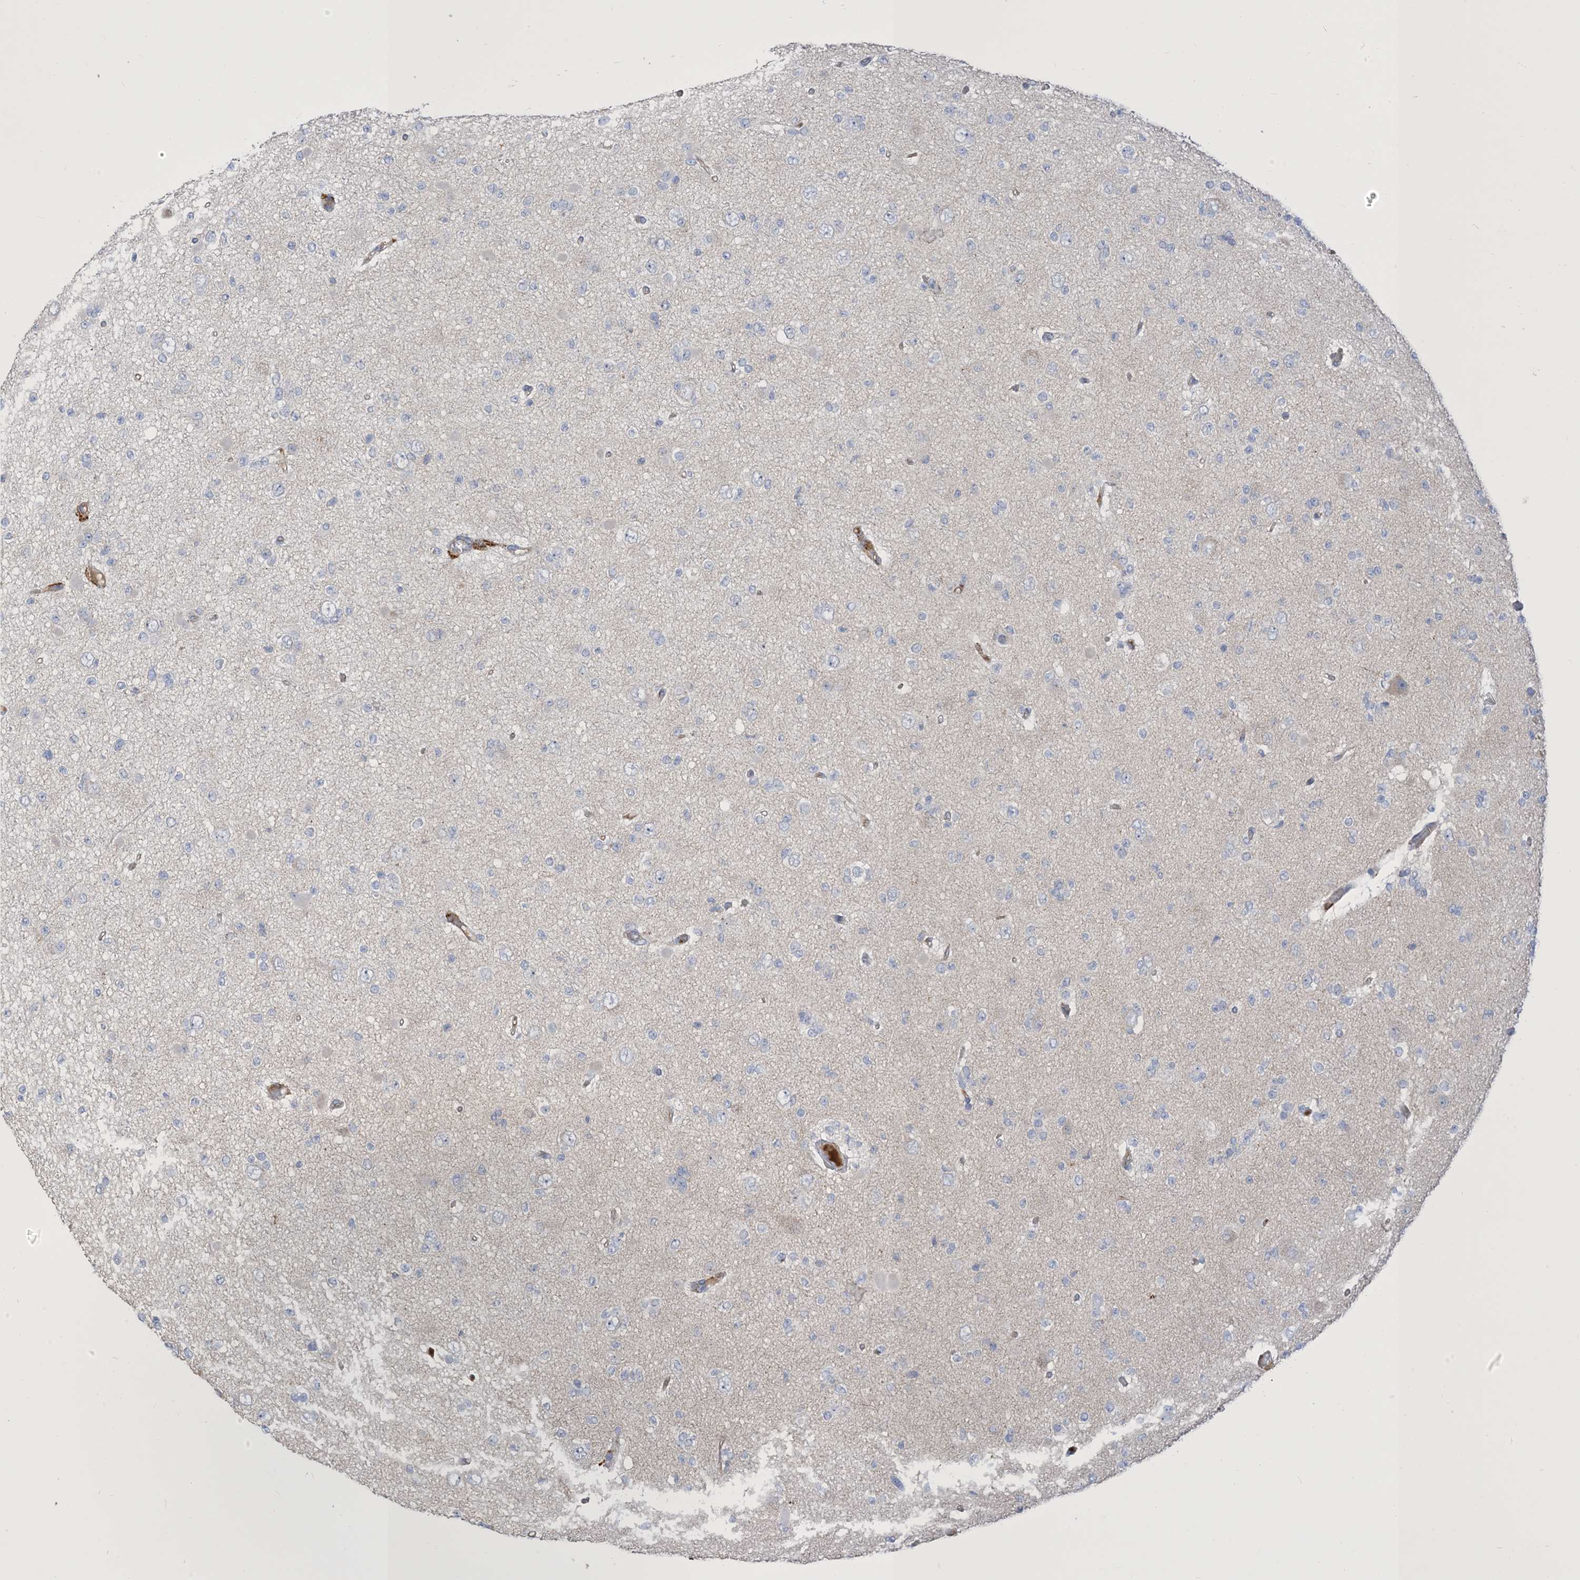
{"staining": {"intensity": "negative", "quantity": "none", "location": "none"}, "tissue": "glioma", "cell_type": "Tumor cells", "image_type": "cancer", "snomed": [{"axis": "morphology", "description": "Glioma, malignant, Low grade"}, {"axis": "topography", "description": "Brain"}], "caption": "The immunohistochemistry (IHC) micrograph has no significant positivity in tumor cells of glioma tissue.", "gene": "PEAR1", "patient": {"sex": "female", "age": 22}}